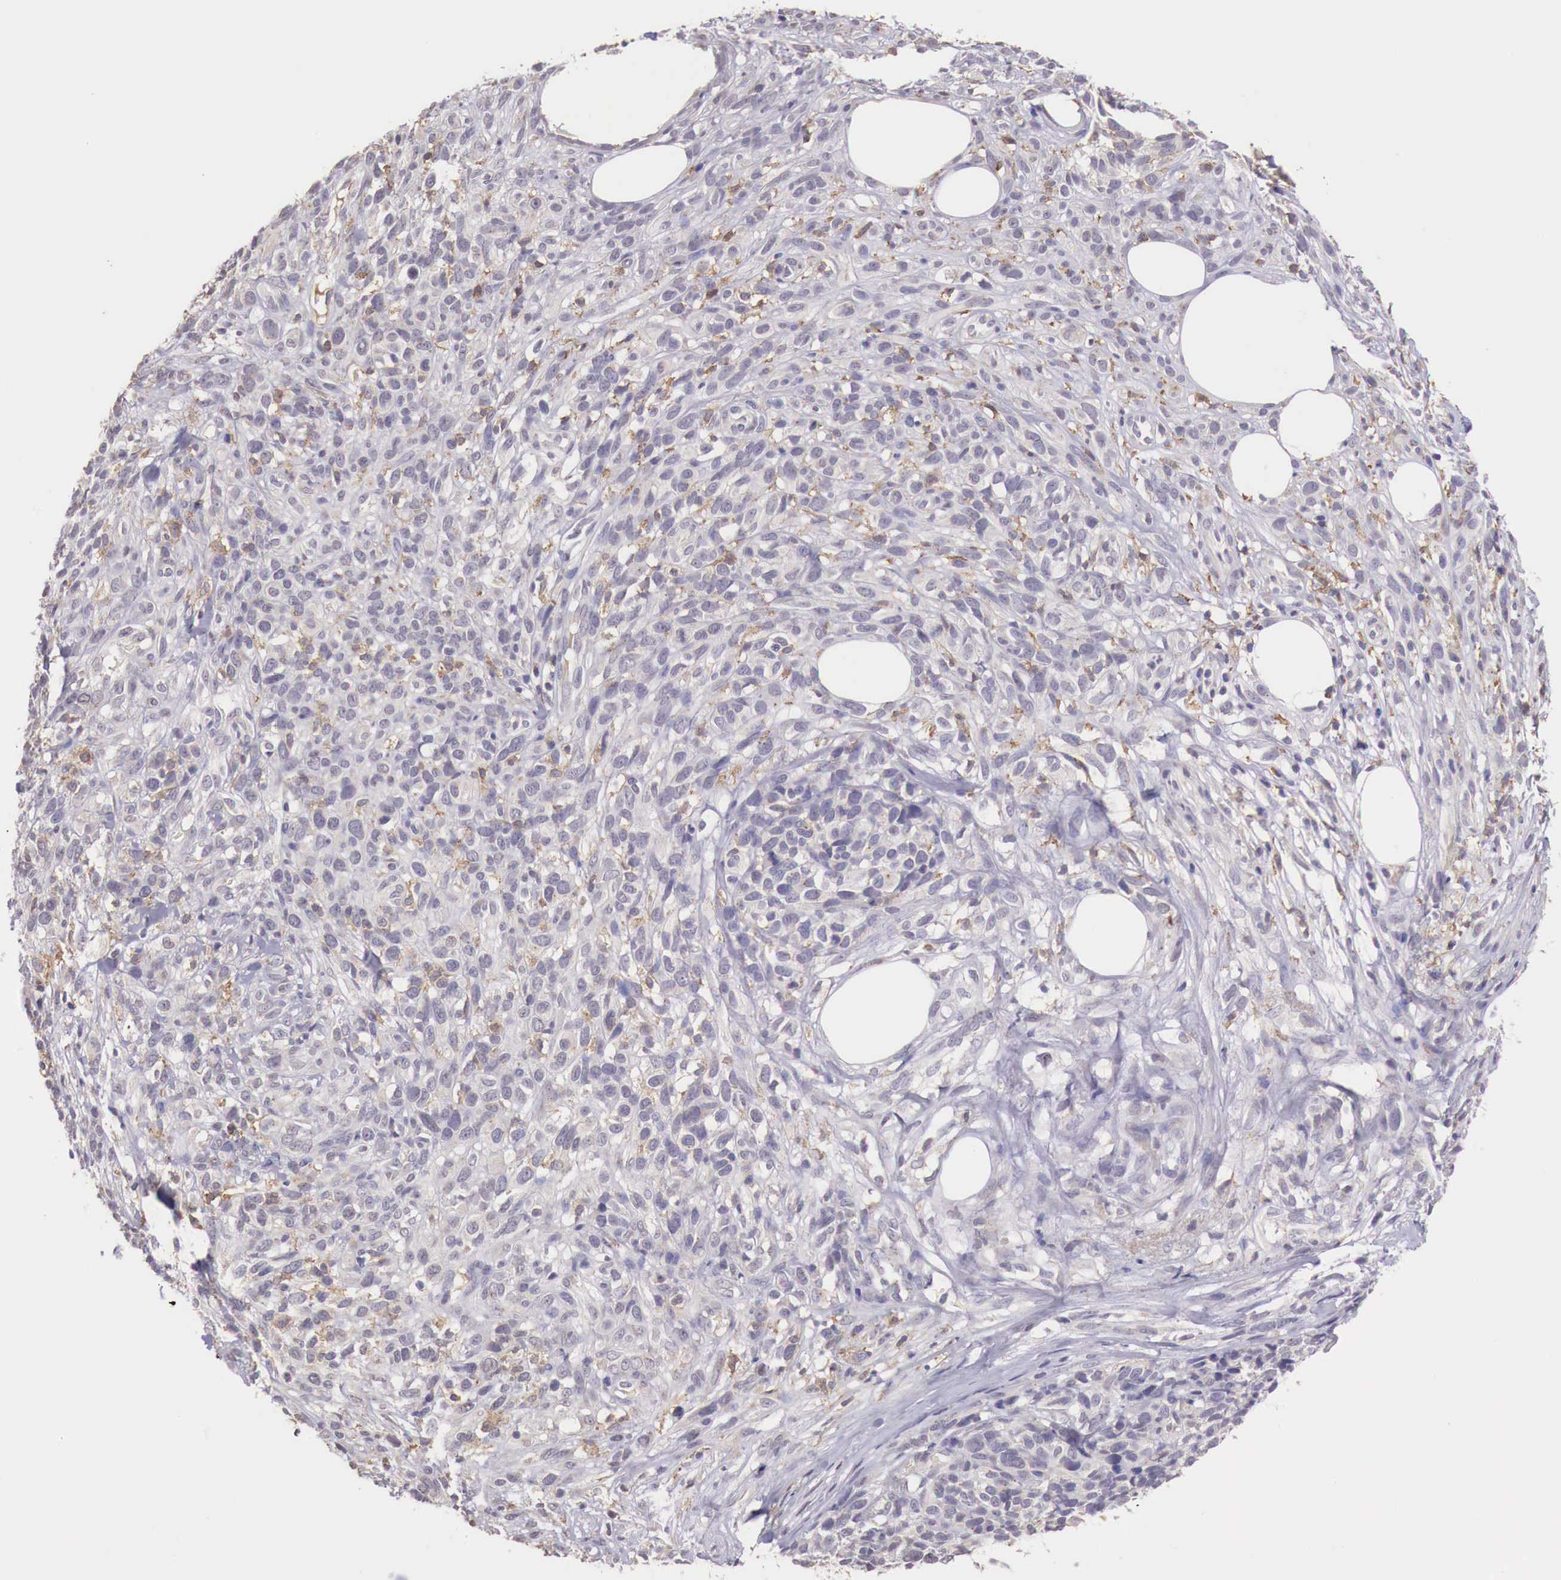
{"staining": {"intensity": "negative", "quantity": "none", "location": "none"}, "tissue": "melanoma", "cell_type": "Tumor cells", "image_type": "cancer", "snomed": [{"axis": "morphology", "description": "Malignant melanoma, NOS"}, {"axis": "topography", "description": "Skin"}], "caption": "Immunohistochemistry (IHC) image of human melanoma stained for a protein (brown), which displays no positivity in tumor cells.", "gene": "CHRDL1", "patient": {"sex": "female", "age": 85}}